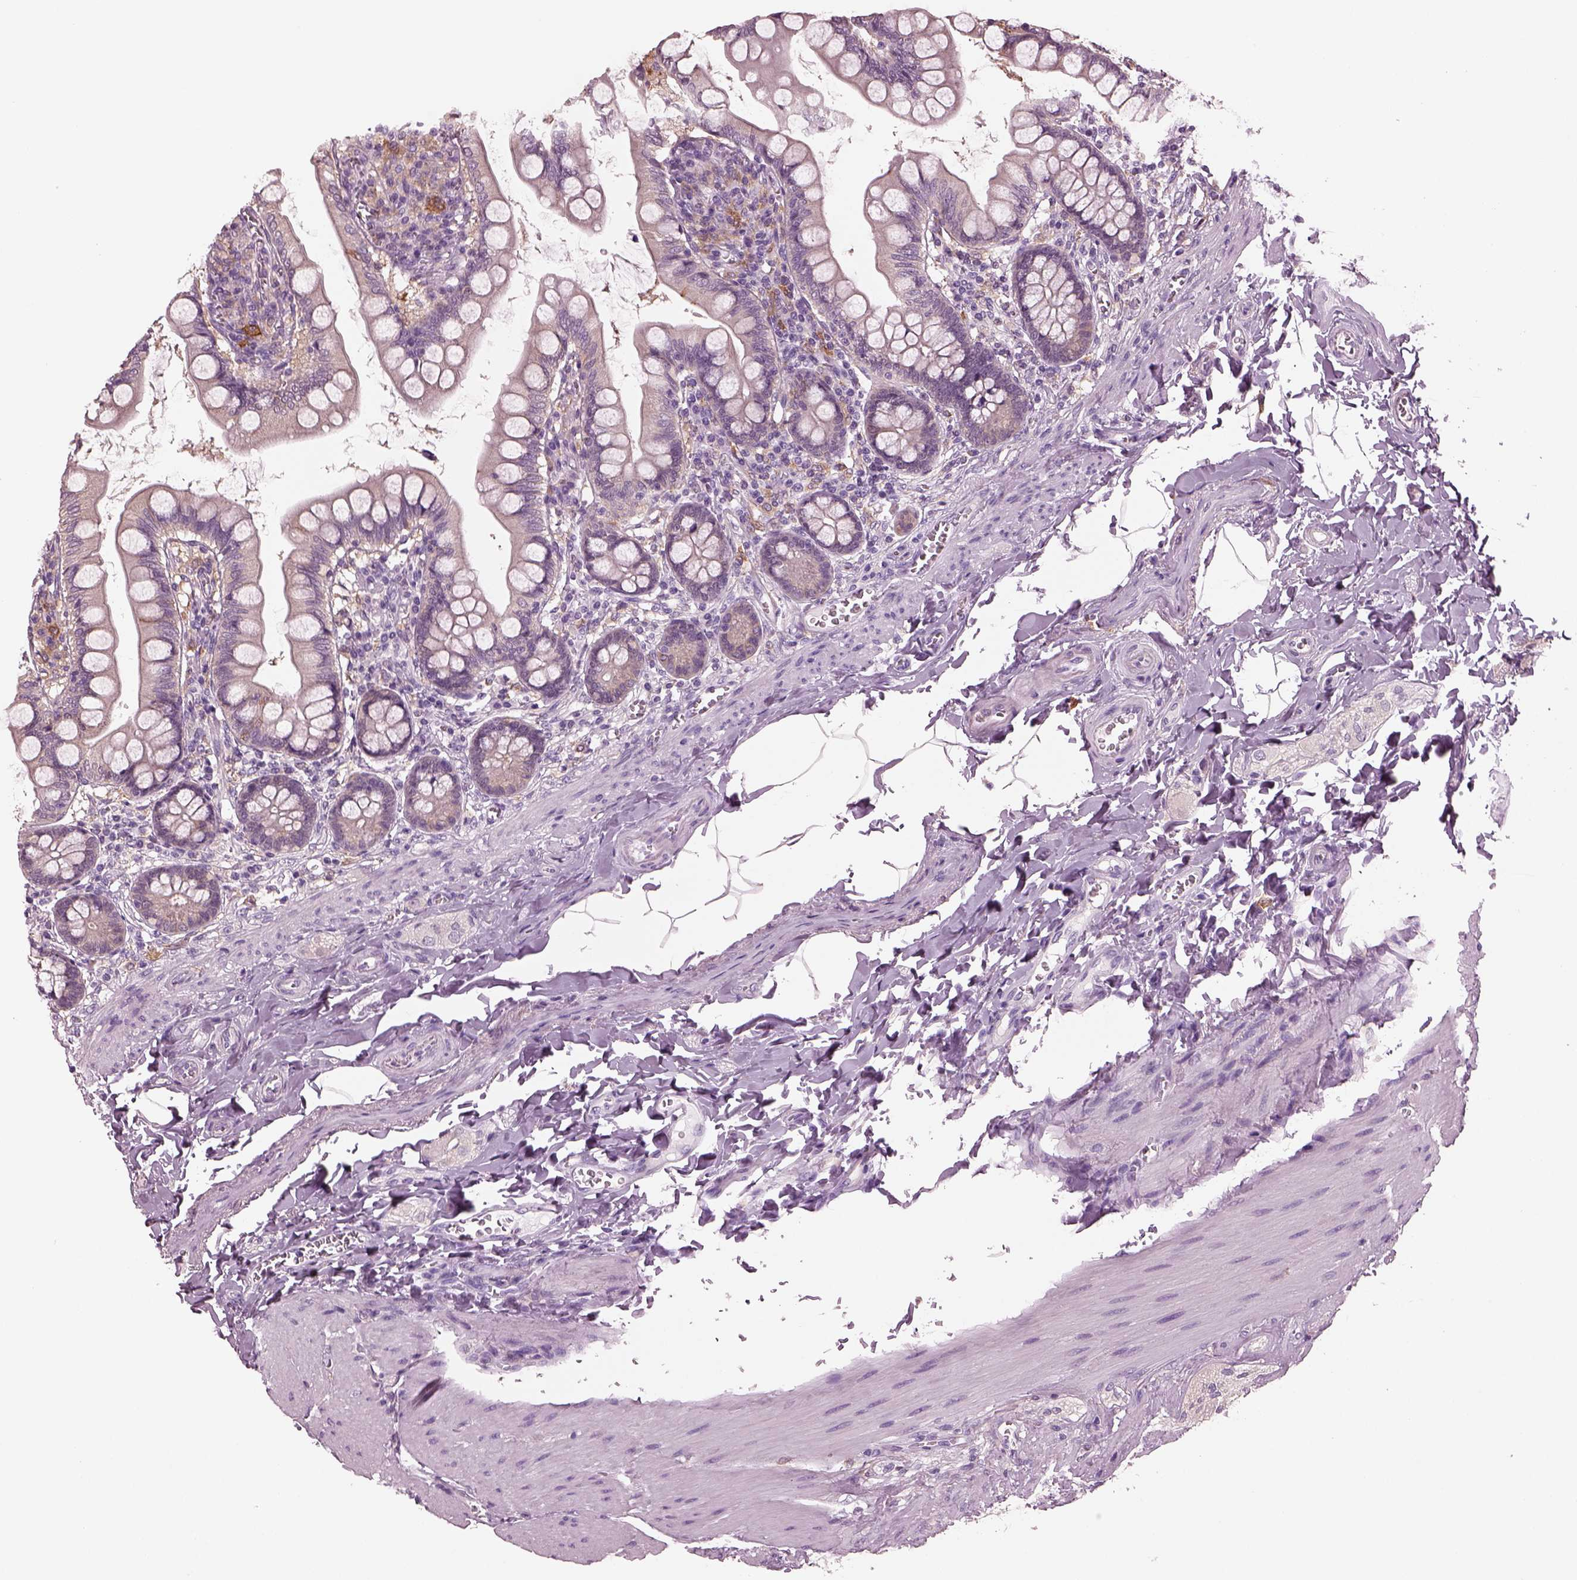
{"staining": {"intensity": "negative", "quantity": "none", "location": "none"}, "tissue": "small intestine", "cell_type": "Glandular cells", "image_type": "normal", "snomed": [{"axis": "morphology", "description": "Normal tissue, NOS"}, {"axis": "topography", "description": "Small intestine"}], "caption": "Immunohistochemistry photomicrograph of benign small intestine stained for a protein (brown), which demonstrates no expression in glandular cells. (DAB (3,3'-diaminobenzidine) IHC visualized using brightfield microscopy, high magnification).", "gene": "SHTN1", "patient": {"sex": "female", "age": 56}}